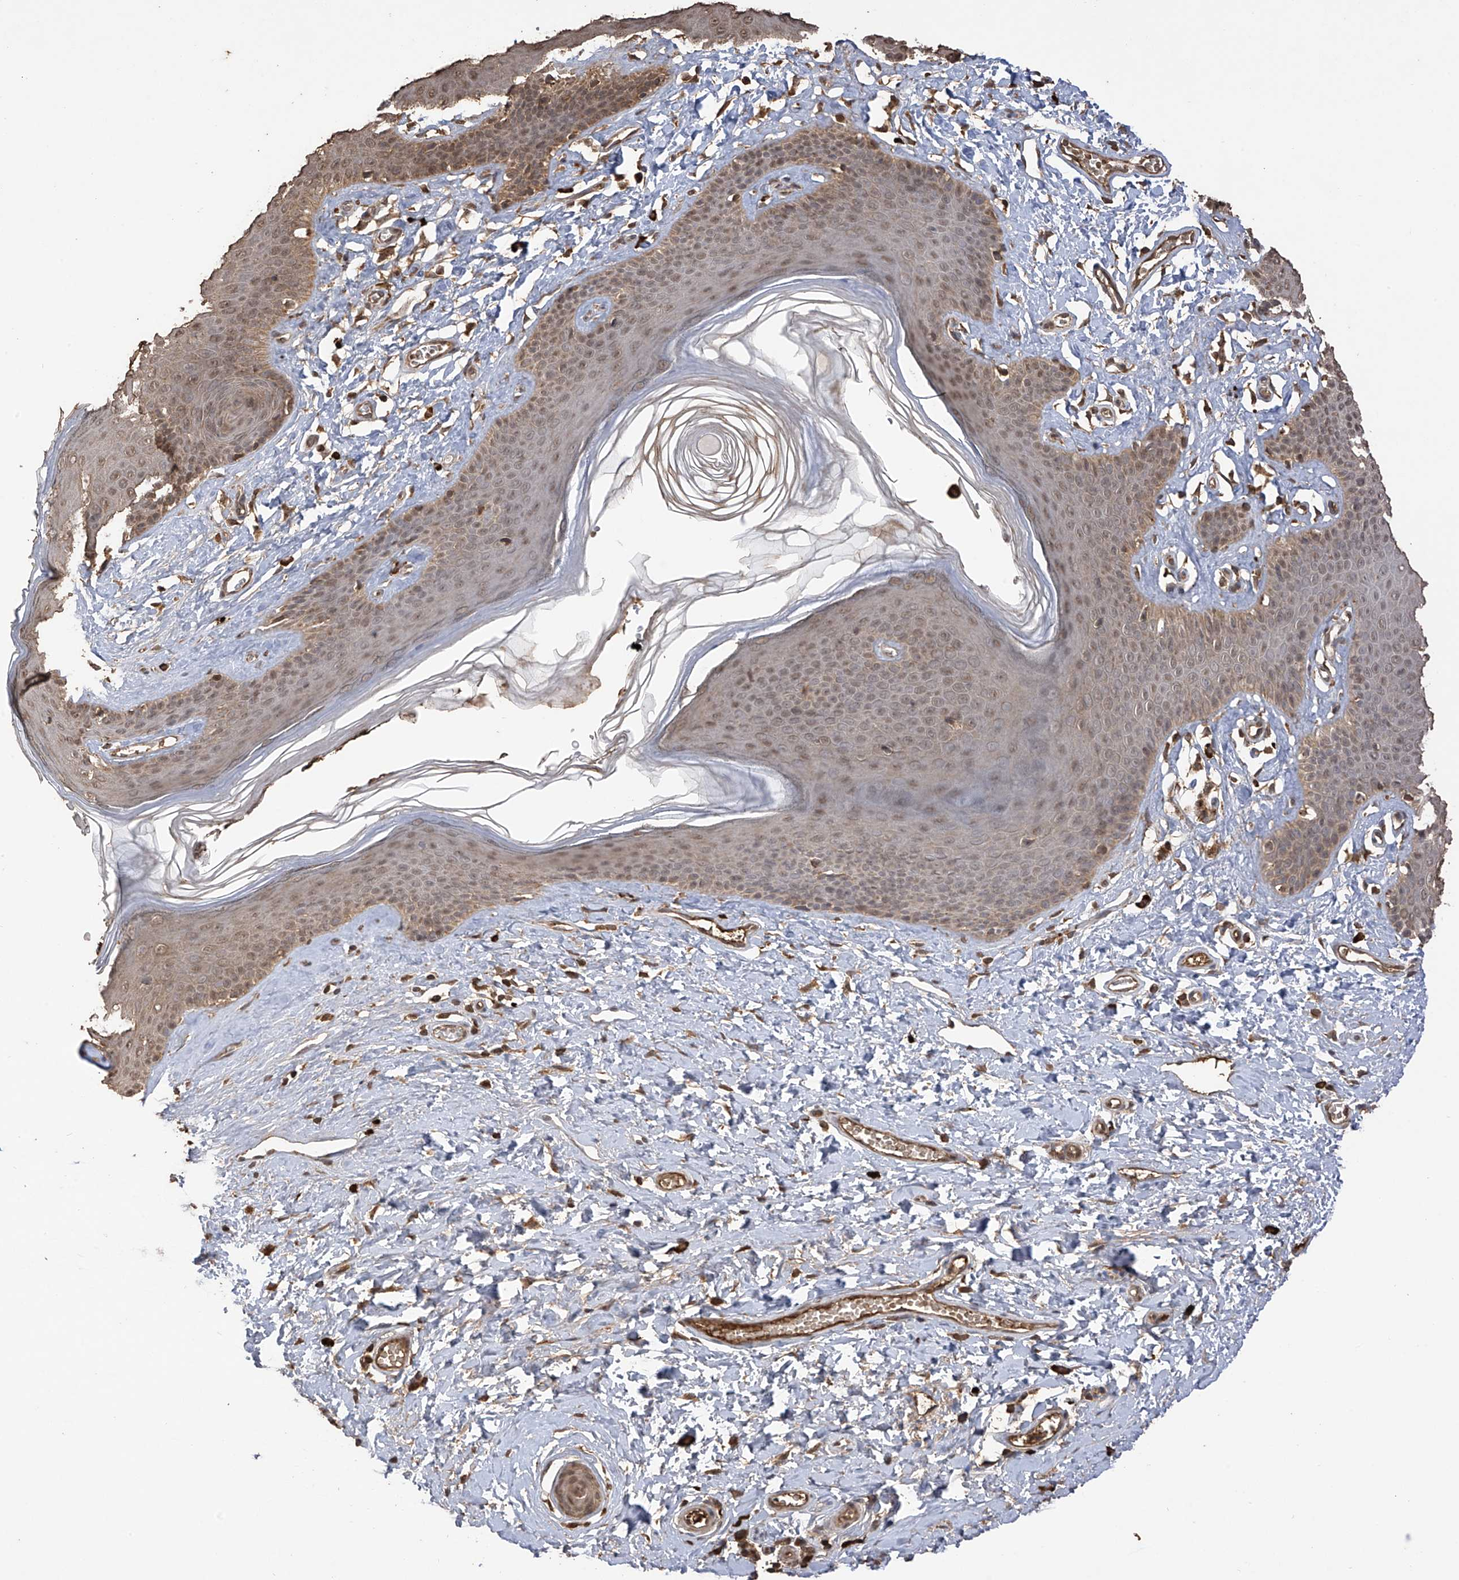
{"staining": {"intensity": "moderate", "quantity": "25%-75%", "location": "nuclear"}, "tissue": "skin", "cell_type": "Epidermal cells", "image_type": "normal", "snomed": [{"axis": "morphology", "description": "Normal tissue, NOS"}, {"axis": "morphology", "description": "Inflammation, NOS"}, {"axis": "topography", "description": "Vulva"}], "caption": "Epidermal cells demonstrate medium levels of moderate nuclear positivity in approximately 25%-75% of cells in normal human skin.", "gene": "PNPT1", "patient": {"sex": "female", "age": 84}}